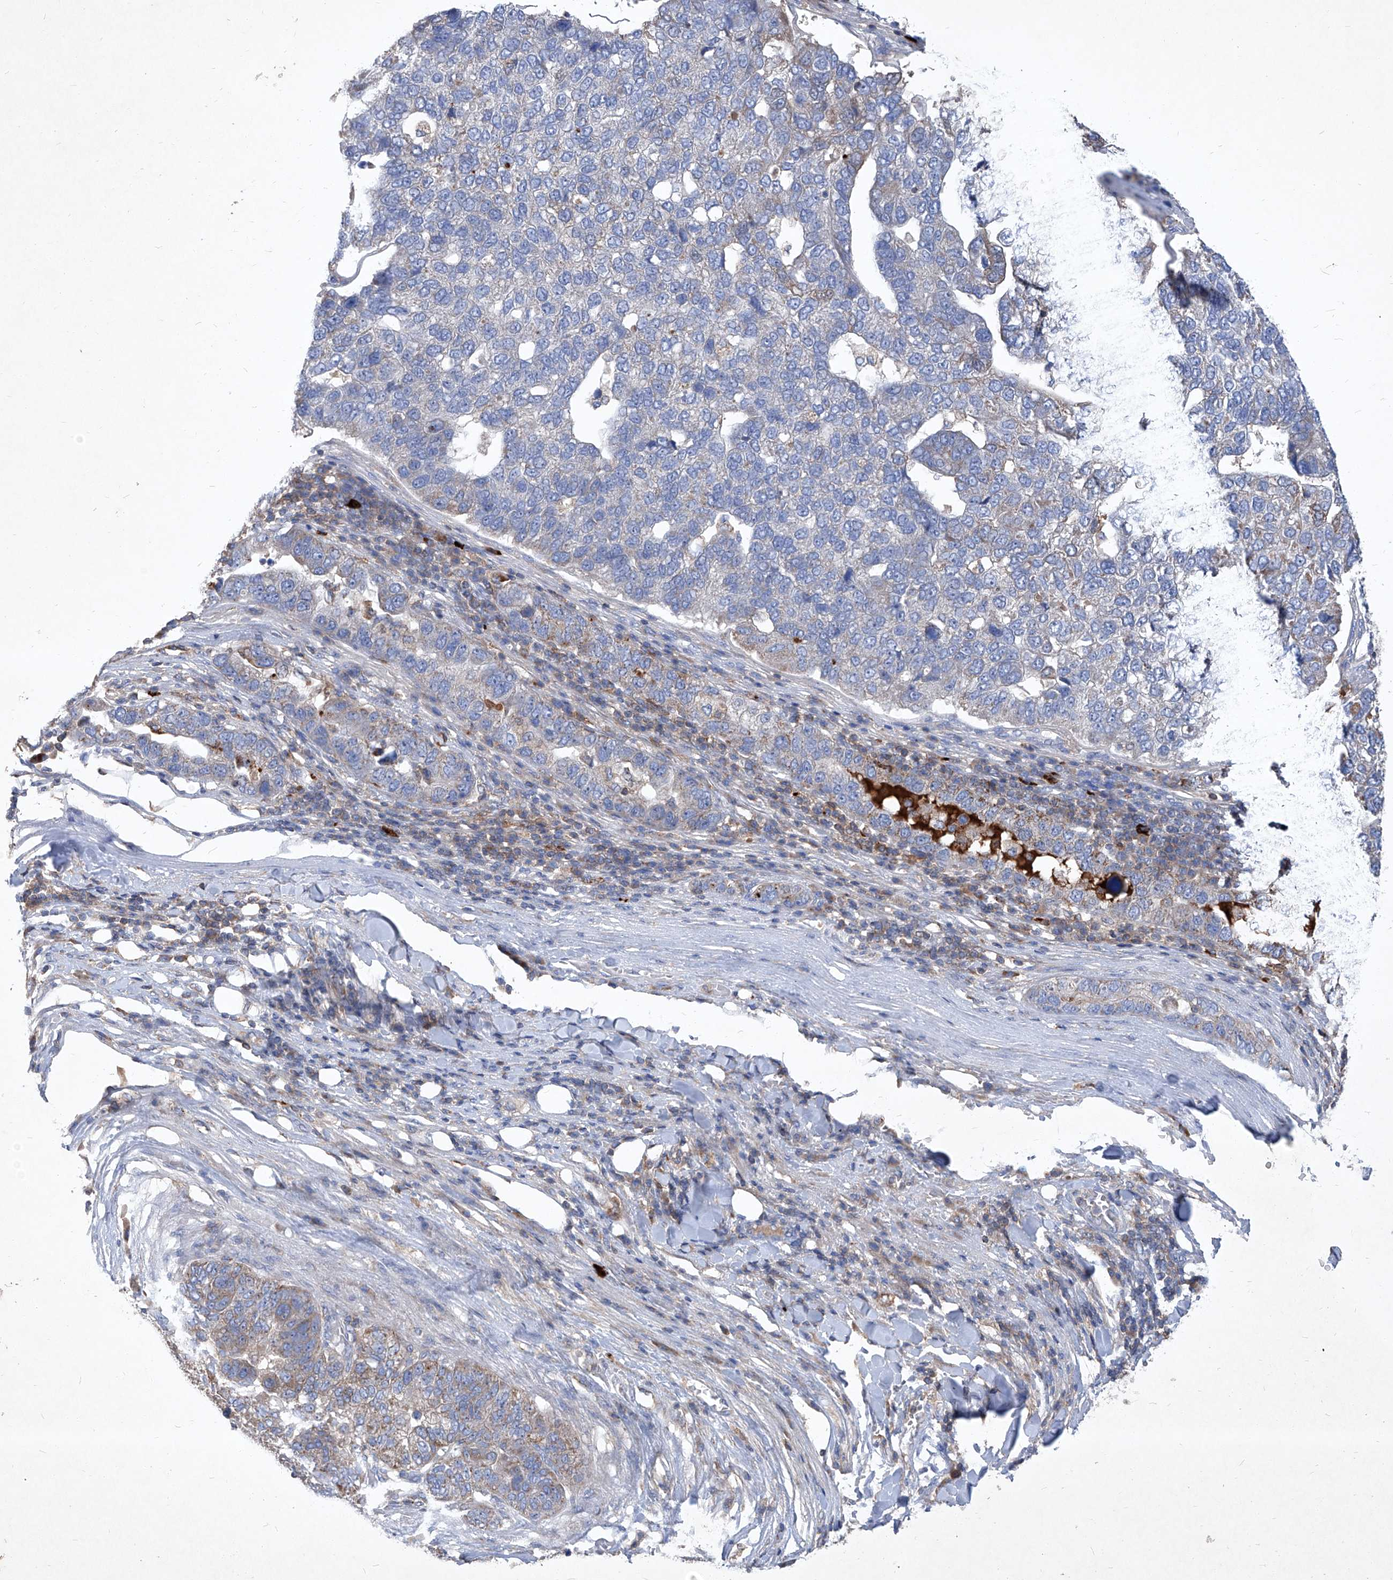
{"staining": {"intensity": "weak", "quantity": "<25%", "location": "cytoplasmic/membranous"}, "tissue": "pancreatic cancer", "cell_type": "Tumor cells", "image_type": "cancer", "snomed": [{"axis": "morphology", "description": "Adenocarcinoma, NOS"}, {"axis": "topography", "description": "Pancreas"}], "caption": "This is an IHC micrograph of adenocarcinoma (pancreatic). There is no positivity in tumor cells.", "gene": "EPHA8", "patient": {"sex": "female", "age": 61}}